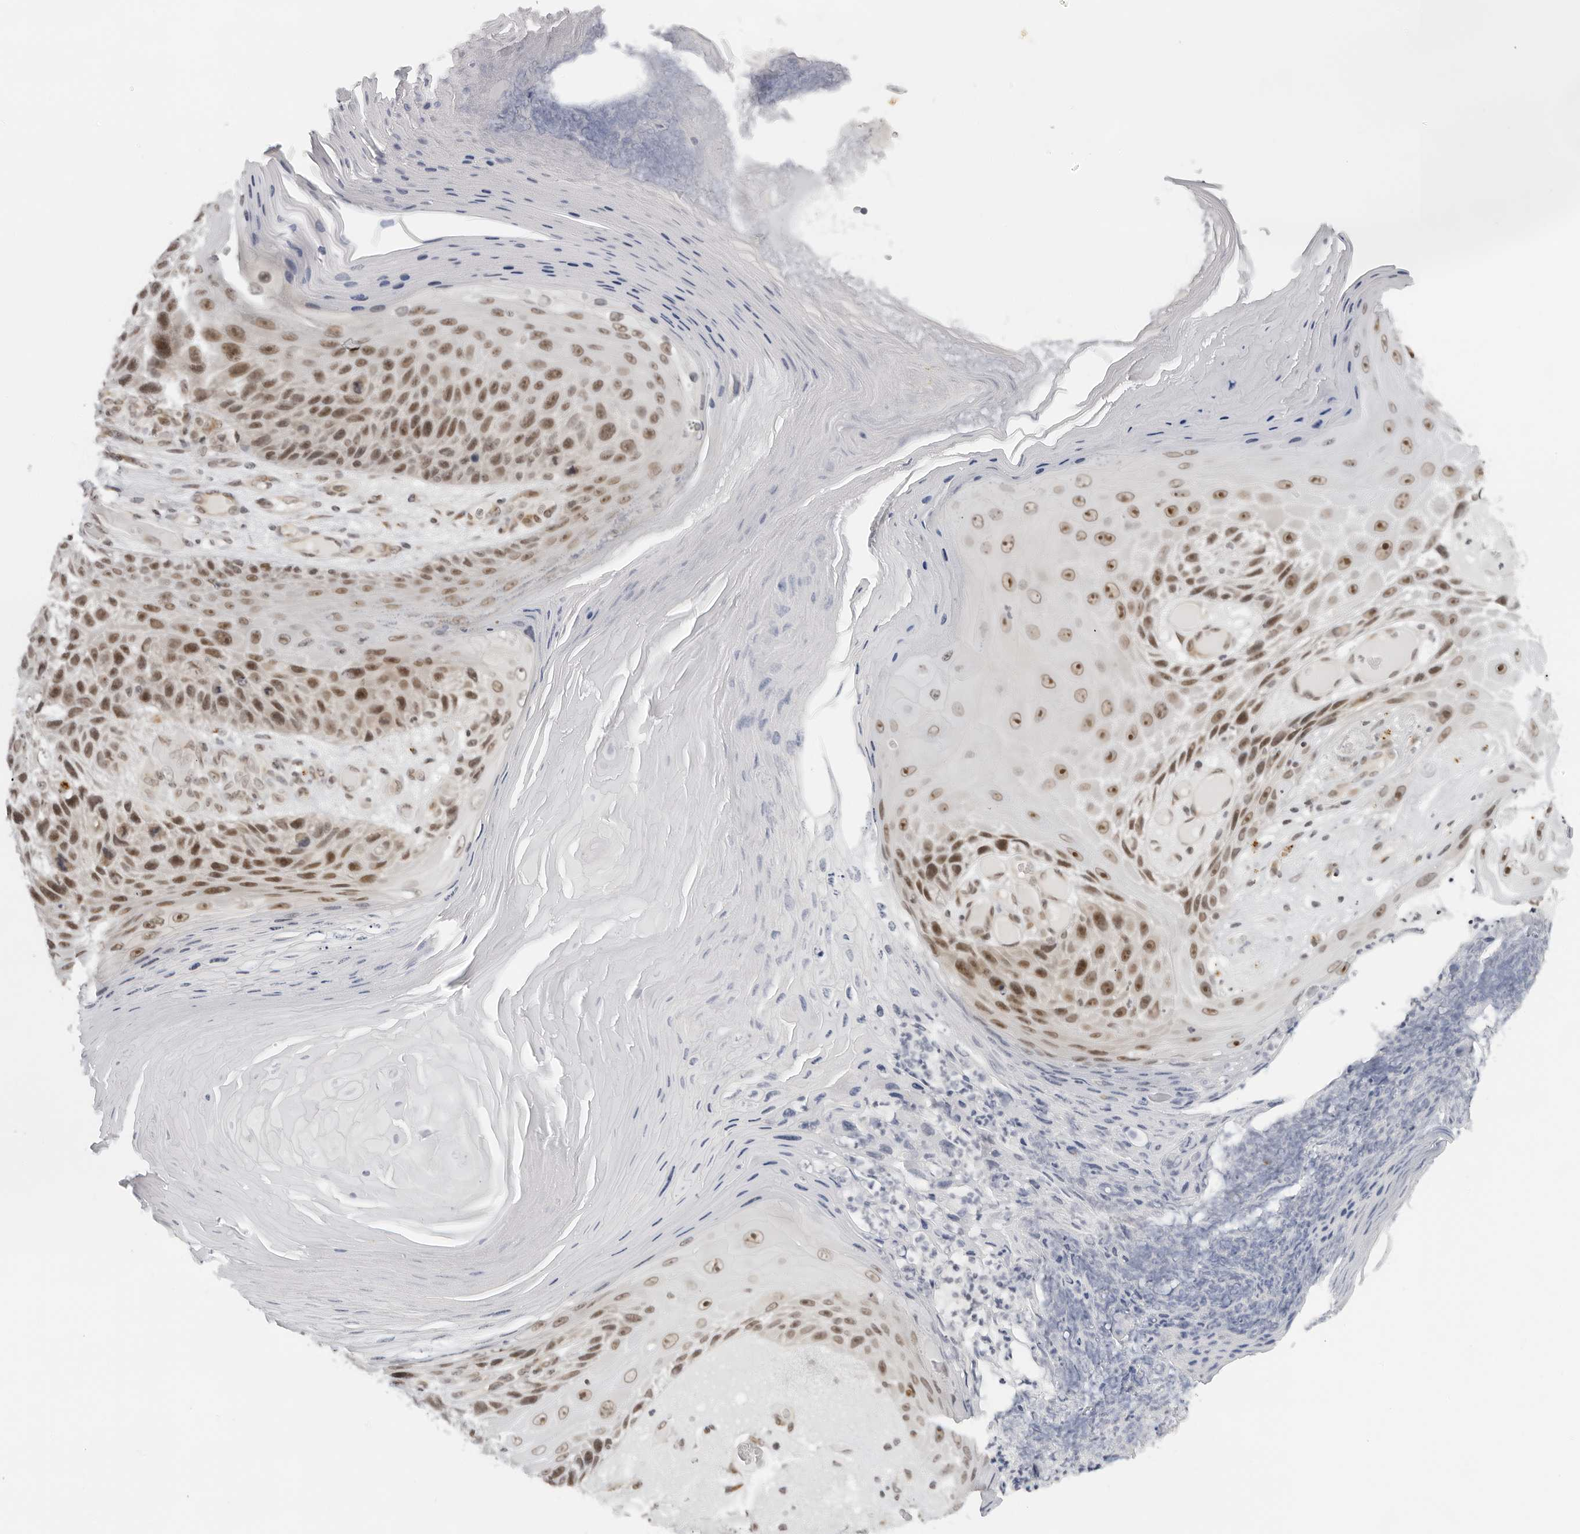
{"staining": {"intensity": "moderate", "quantity": ">75%", "location": "nuclear"}, "tissue": "skin cancer", "cell_type": "Tumor cells", "image_type": "cancer", "snomed": [{"axis": "morphology", "description": "Squamous cell carcinoma, NOS"}, {"axis": "topography", "description": "Skin"}], "caption": "The histopathology image exhibits staining of skin squamous cell carcinoma, revealing moderate nuclear protein staining (brown color) within tumor cells.", "gene": "TOX4", "patient": {"sex": "female", "age": 88}}